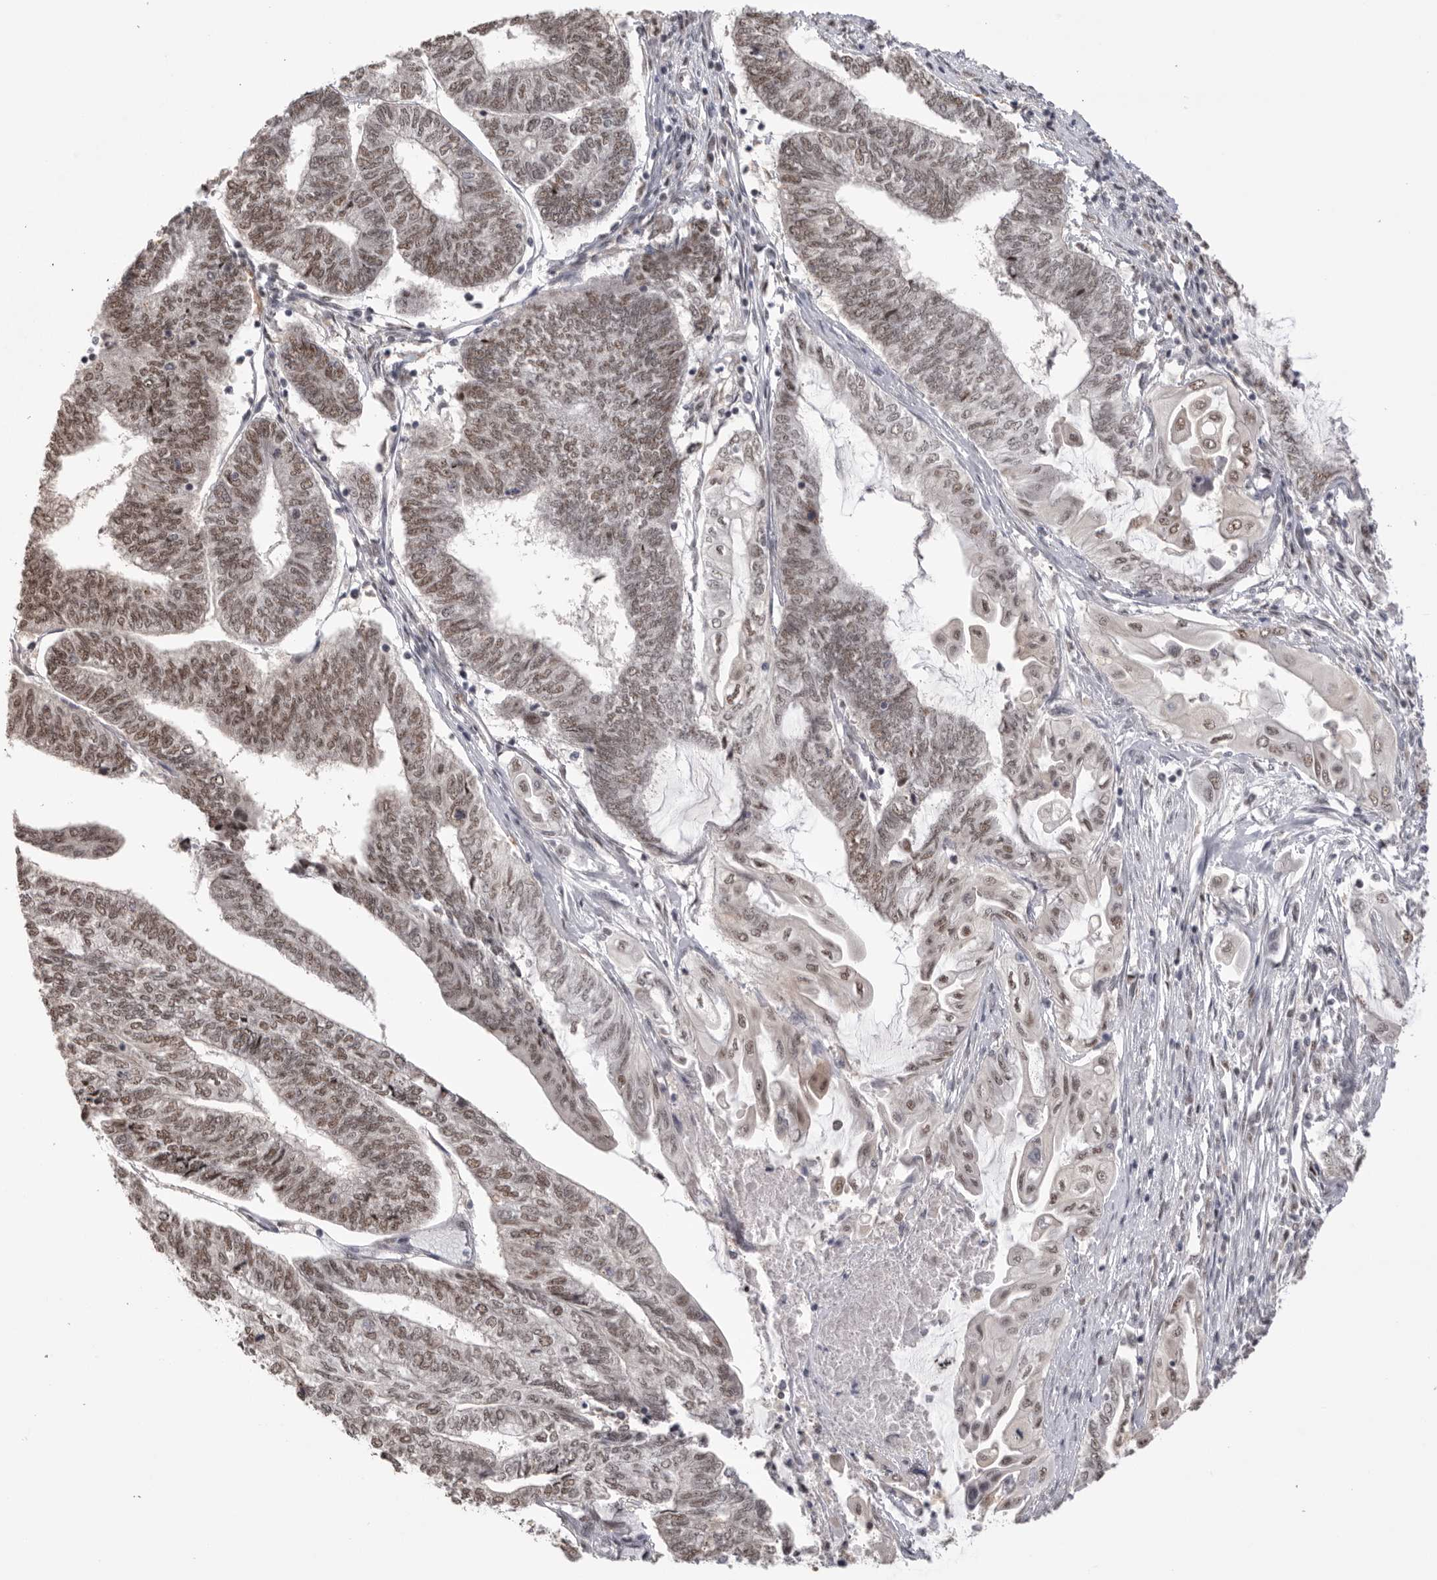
{"staining": {"intensity": "moderate", "quantity": ">75%", "location": "nuclear"}, "tissue": "endometrial cancer", "cell_type": "Tumor cells", "image_type": "cancer", "snomed": [{"axis": "morphology", "description": "Adenocarcinoma, NOS"}, {"axis": "topography", "description": "Uterus"}, {"axis": "topography", "description": "Endometrium"}], "caption": "An immunohistochemistry photomicrograph of neoplastic tissue is shown. Protein staining in brown labels moderate nuclear positivity in endometrial cancer (adenocarcinoma) within tumor cells.", "gene": "BCLAF3", "patient": {"sex": "female", "age": 70}}